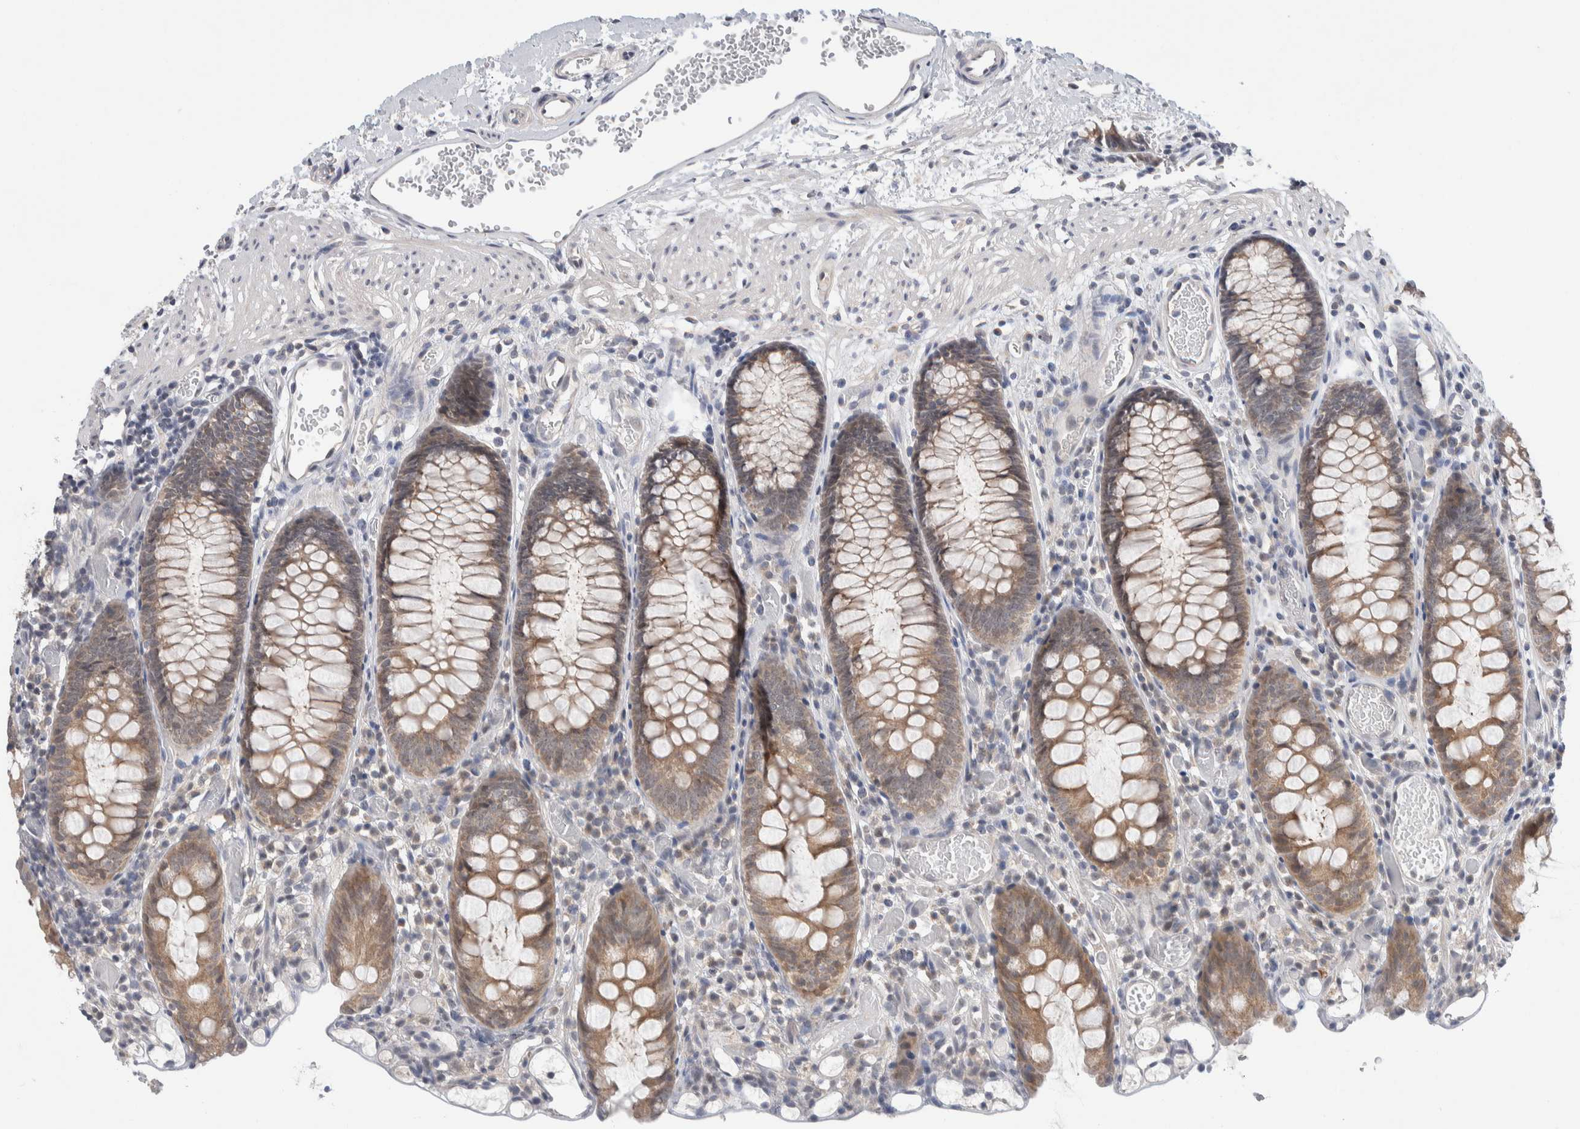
{"staining": {"intensity": "negative", "quantity": "none", "location": "none"}, "tissue": "colon", "cell_type": "Endothelial cells", "image_type": "normal", "snomed": [{"axis": "morphology", "description": "Normal tissue, NOS"}, {"axis": "topography", "description": "Colon"}], "caption": "Colon stained for a protein using immunohistochemistry (IHC) demonstrates no positivity endothelial cells.", "gene": "SHPK", "patient": {"sex": "male", "age": 14}}